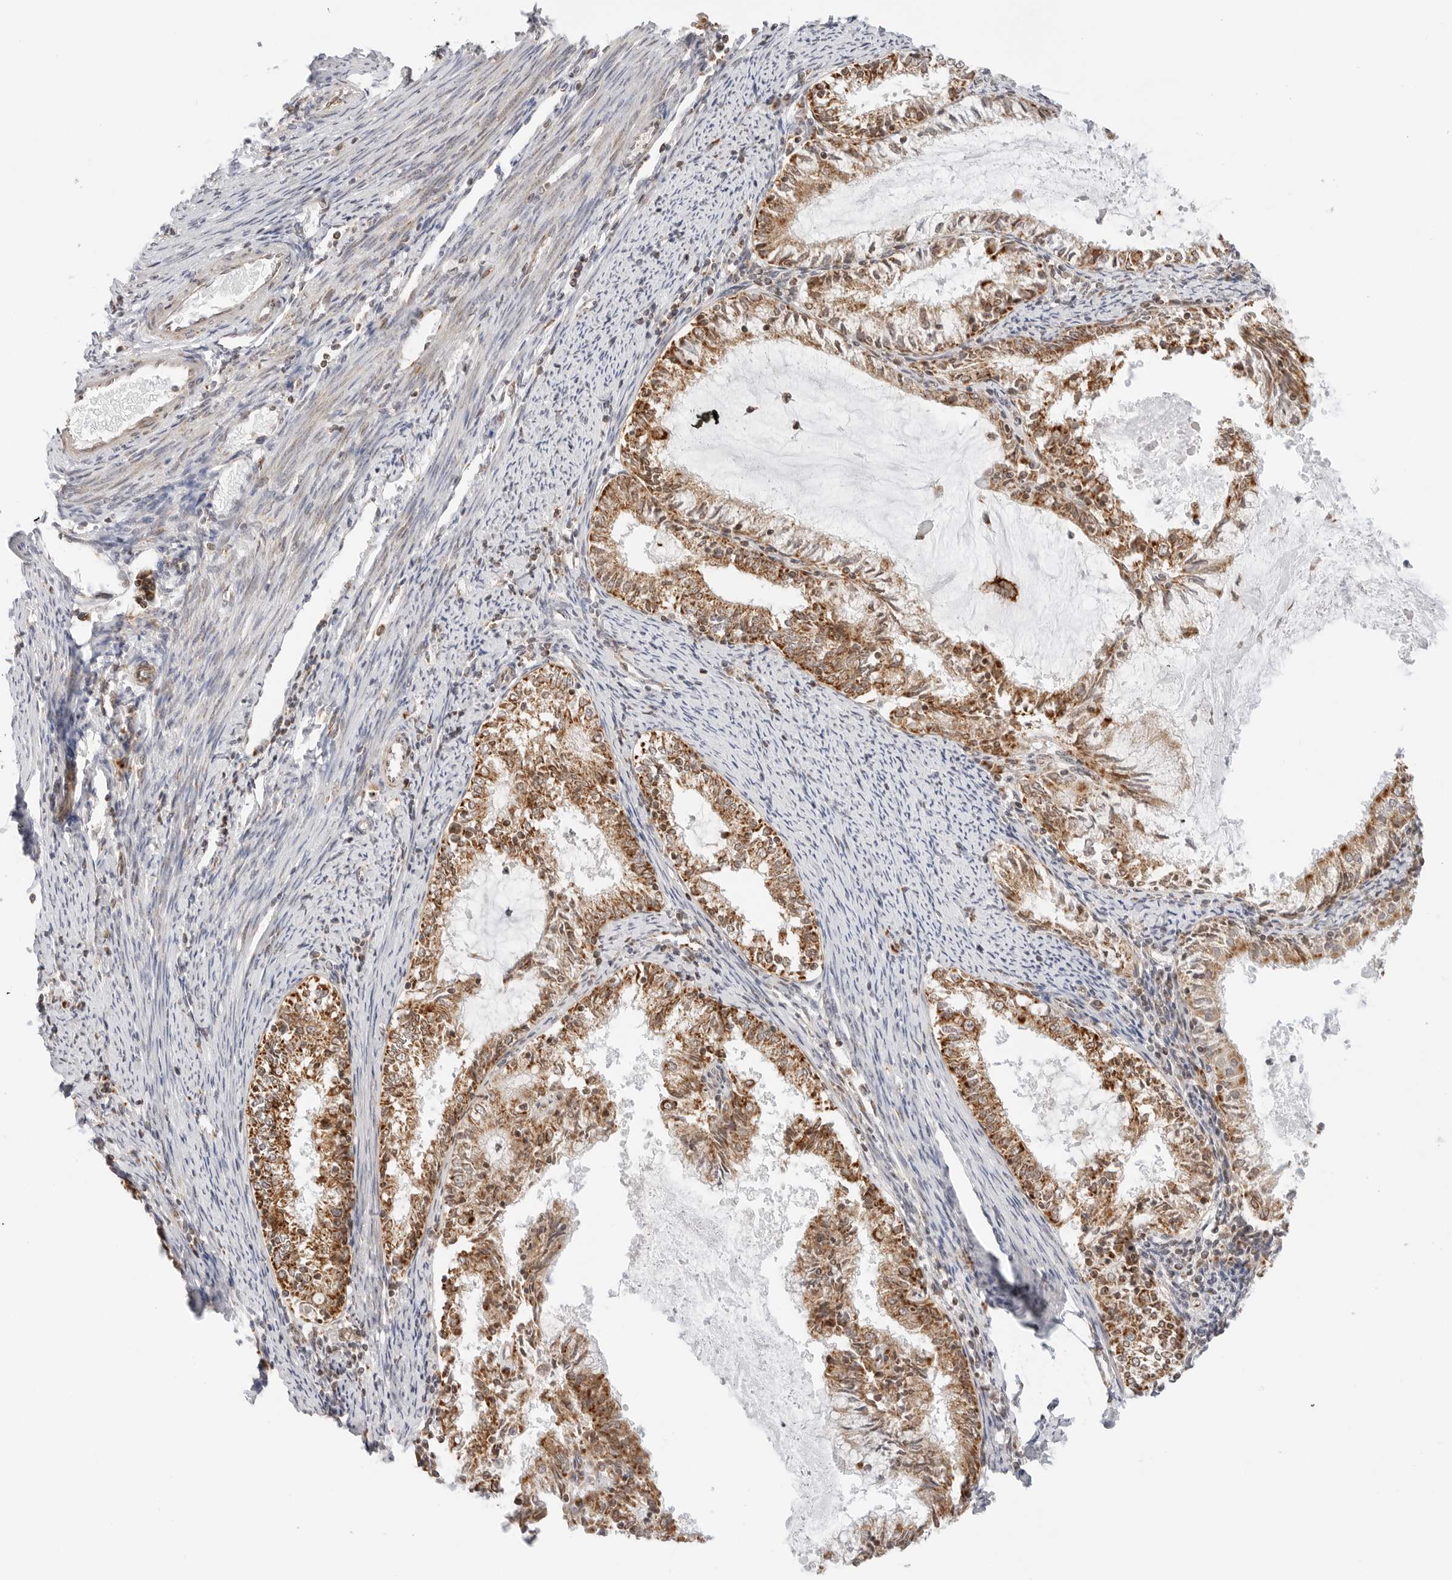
{"staining": {"intensity": "strong", "quantity": ">75%", "location": "cytoplasmic/membranous"}, "tissue": "endometrial cancer", "cell_type": "Tumor cells", "image_type": "cancer", "snomed": [{"axis": "morphology", "description": "Adenocarcinoma, NOS"}, {"axis": "topography", "description": "Endometrium"}], "caption": "Immunohistochemical staining of adenocarcinoma (endometrial) shows high levels of strong cytoplasmic/membranous protein positivity in approximately >75% of tumor cells. The staining was performed using DAB (3,3'-diaminobenzidine), with brown indicating positive protein expression. Nuclei are stained blue with hematoxylin.", "gene": "DYRK4", "patient": {"sex": "female", "age": 57}}